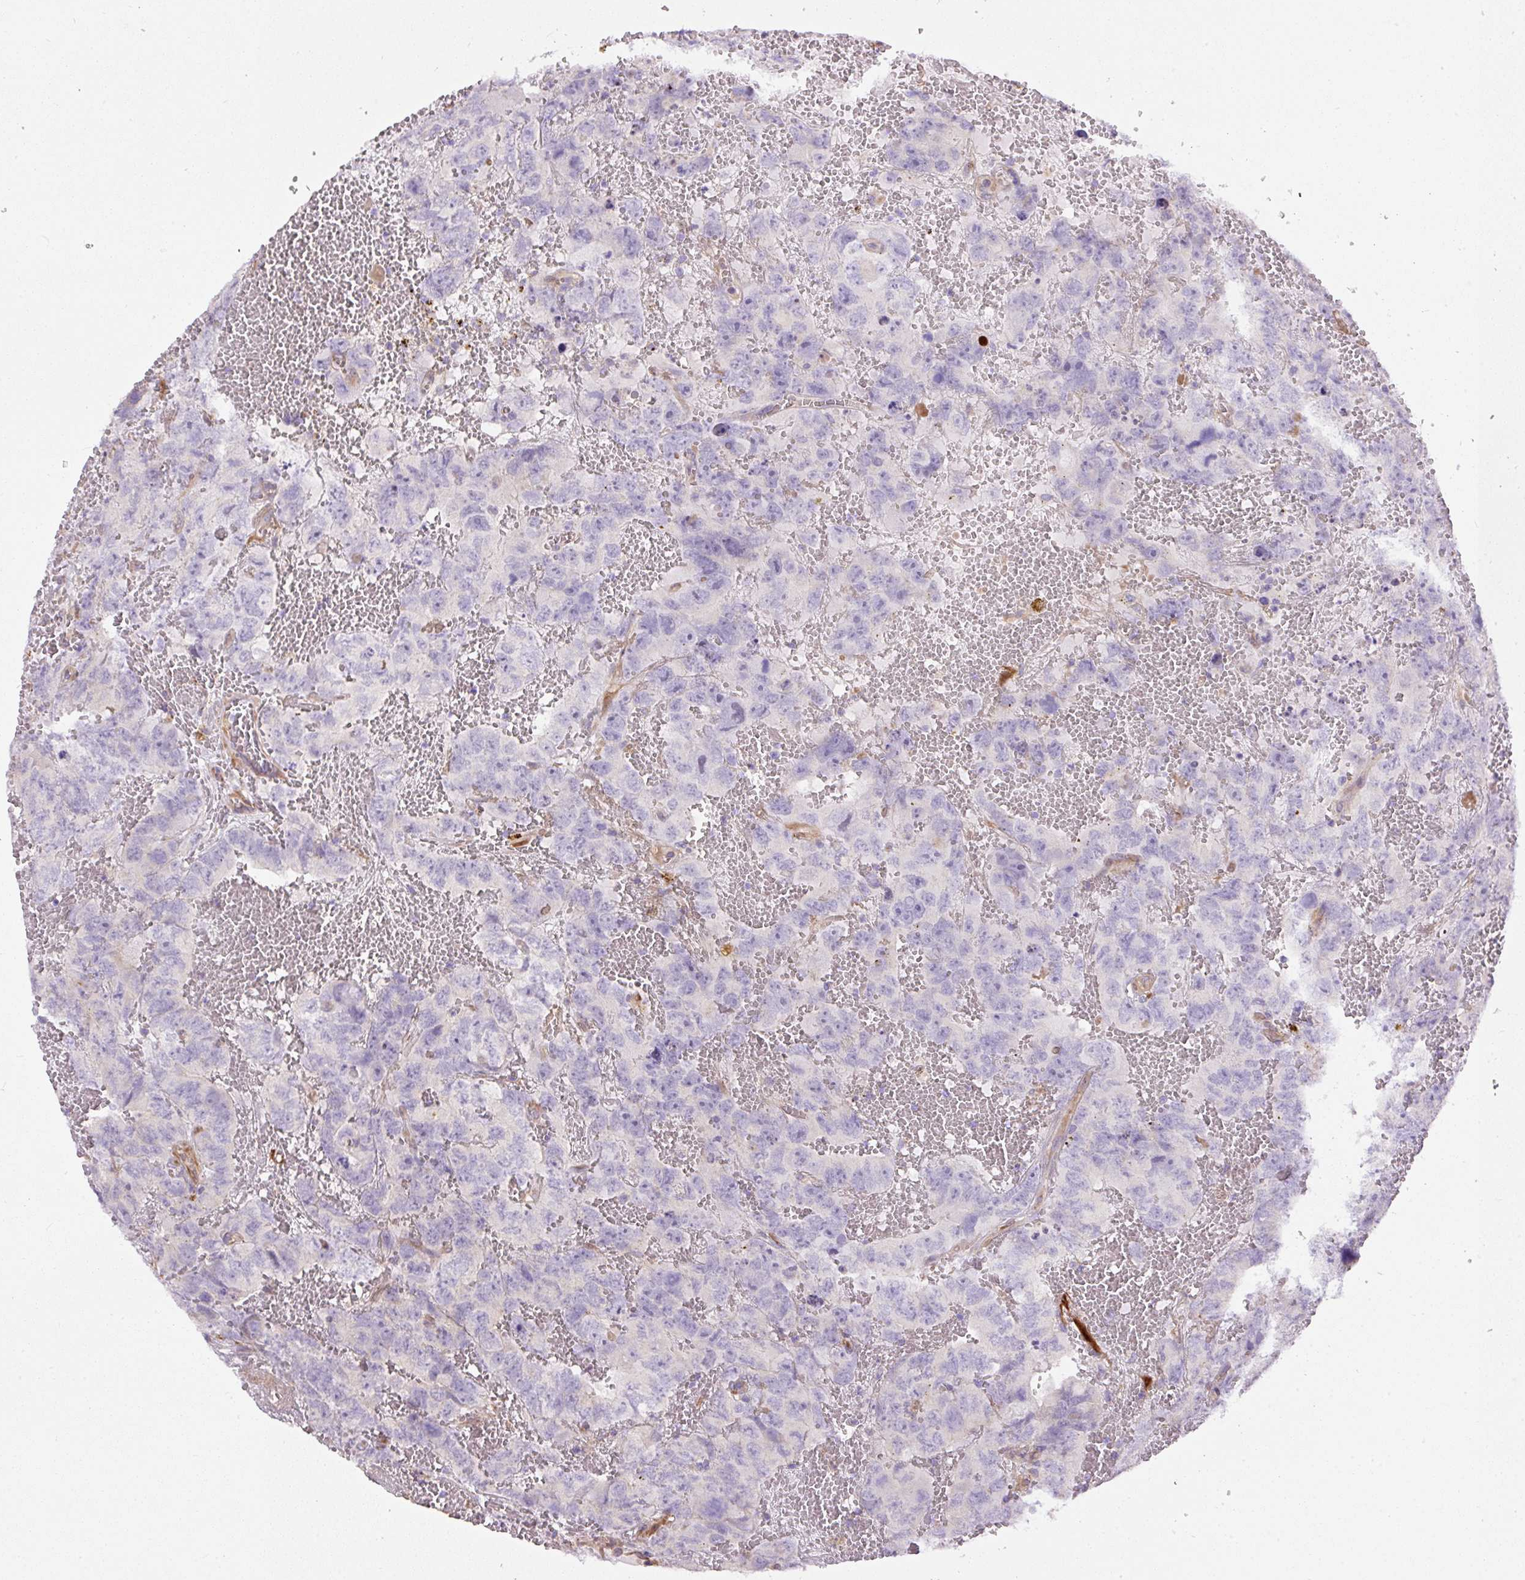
{"staining": {"intensity": "negative", "quantity": "none", "location": "none"}, "tissue": "testis cancer", "cell_type": "Tumor cells", "image_type": "cancer", "snomed": [{"axis": "morphology", "description": "Carcinoma, Embryonal, NOS"}, {"axis": "topography", "description": "Testis"}], "caption": "Testis cancer (embryonal carcinoma) was stained to show a protein in brown. There is no significant staining in tumor cells. Brightfield microscopy of immunohistochemistry stained with DAB (3,3'-diaminobenzidine) (brown) and hematoxylin (blue), captured at high magnification.", "gene": "PPME1", "patient": {"sex": "male", "age": 45}}